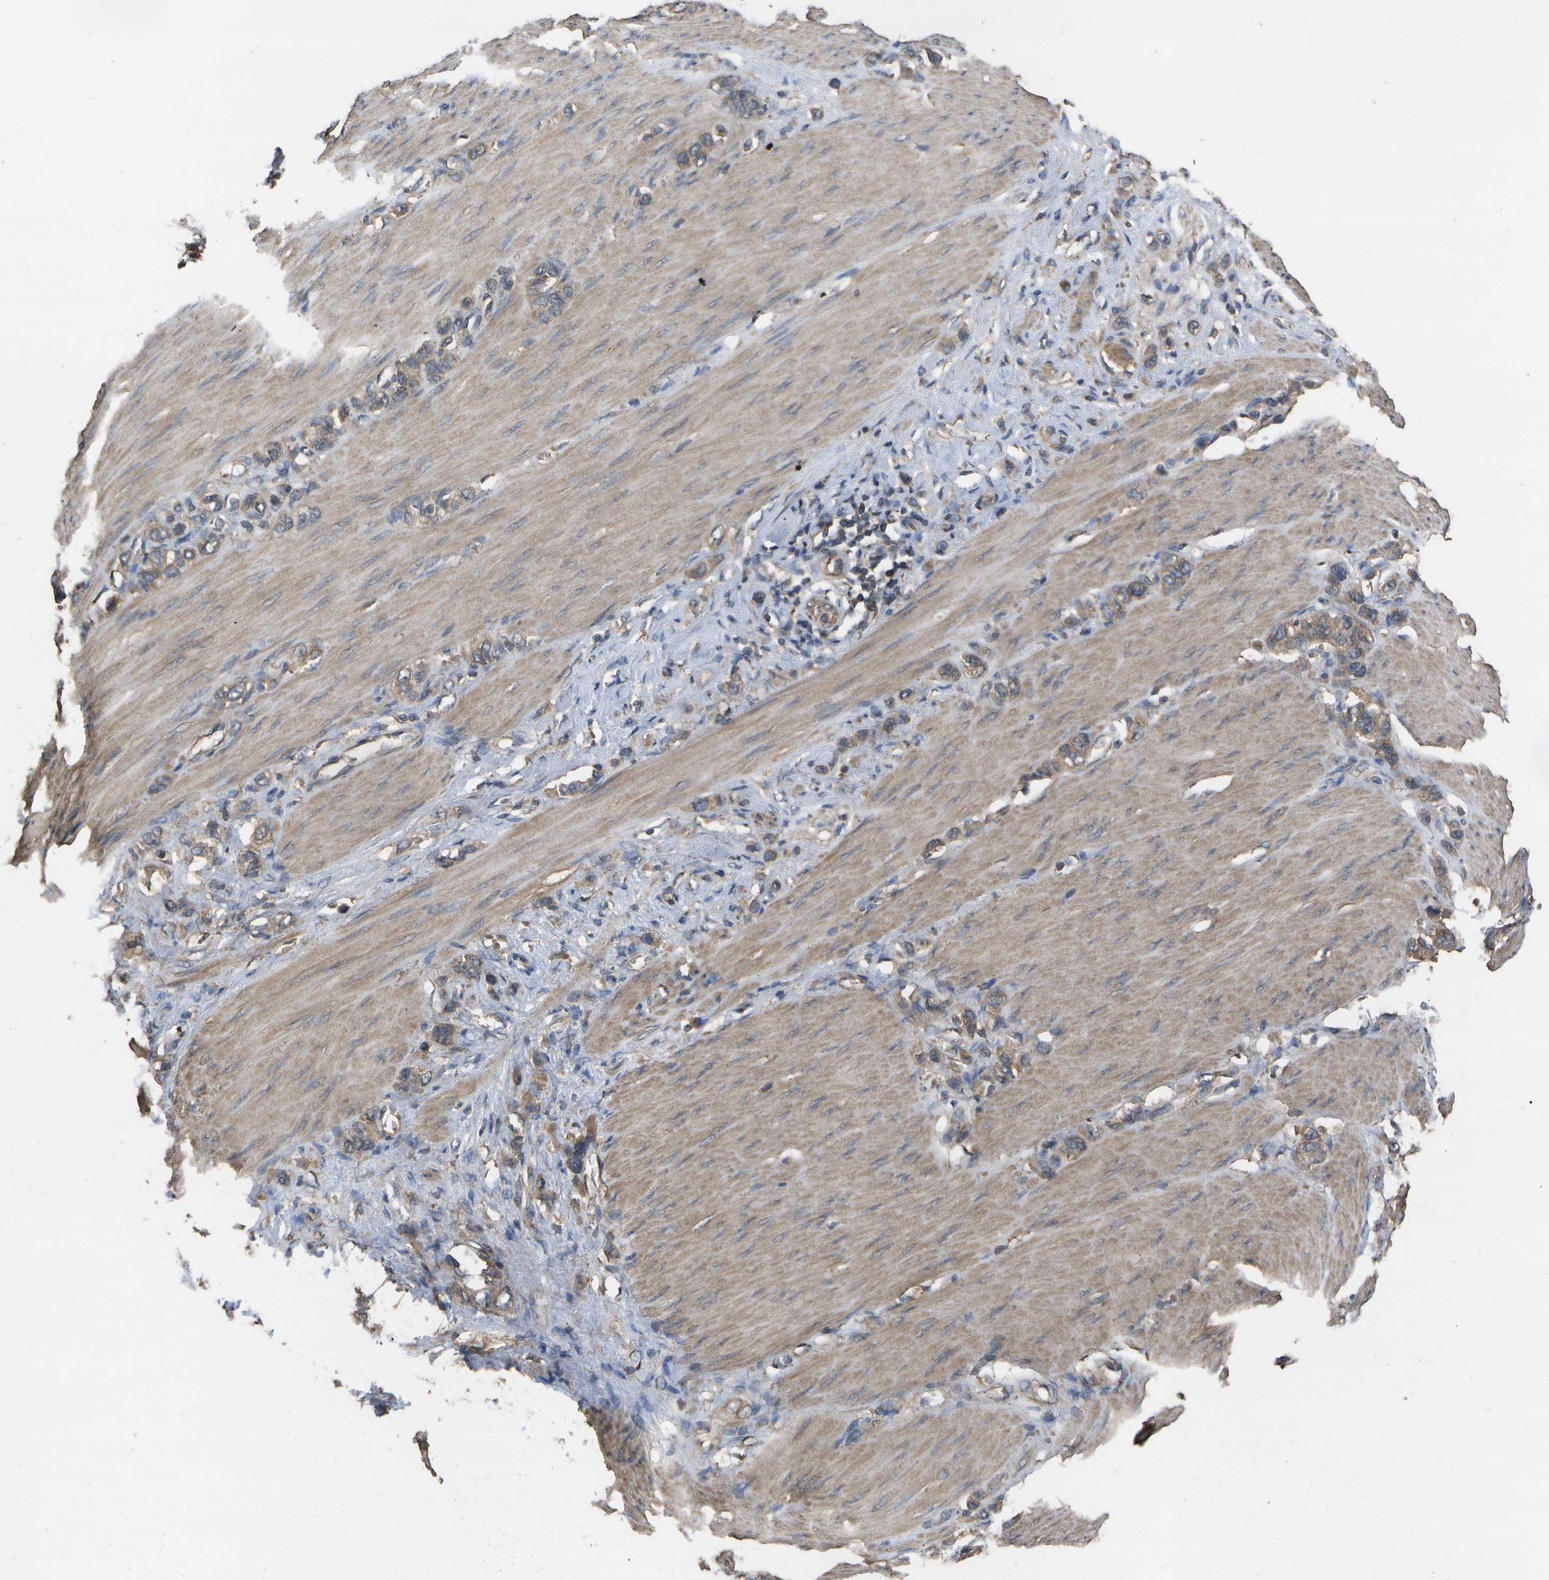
{"staining": {"intensity": "moderate", "quantity": ">75%", "location": "cytoplasmic/membranous"}, "tissue": "stomach cancer", "cell_type": "Tumor cells", "image_type": "cancer", "snomed": [{"axis": "morphology", "description": "Adenocarcinoma, NOS"}, {"axis": "morphology", "description": "Adenocarcinoma, High grade"}, {"axis": "topography", "description": "Stomach, upper"}, {"axis": "topography", "description": "Stomach, lower"}], "caption": "Protein staining of stomach adenocarcinoma tissue displays moderate cytoplasmic/membranous expression in about >75% of tumor cells.", "gene": "SACS", "patient": {"sex": "female", "age": 65}}